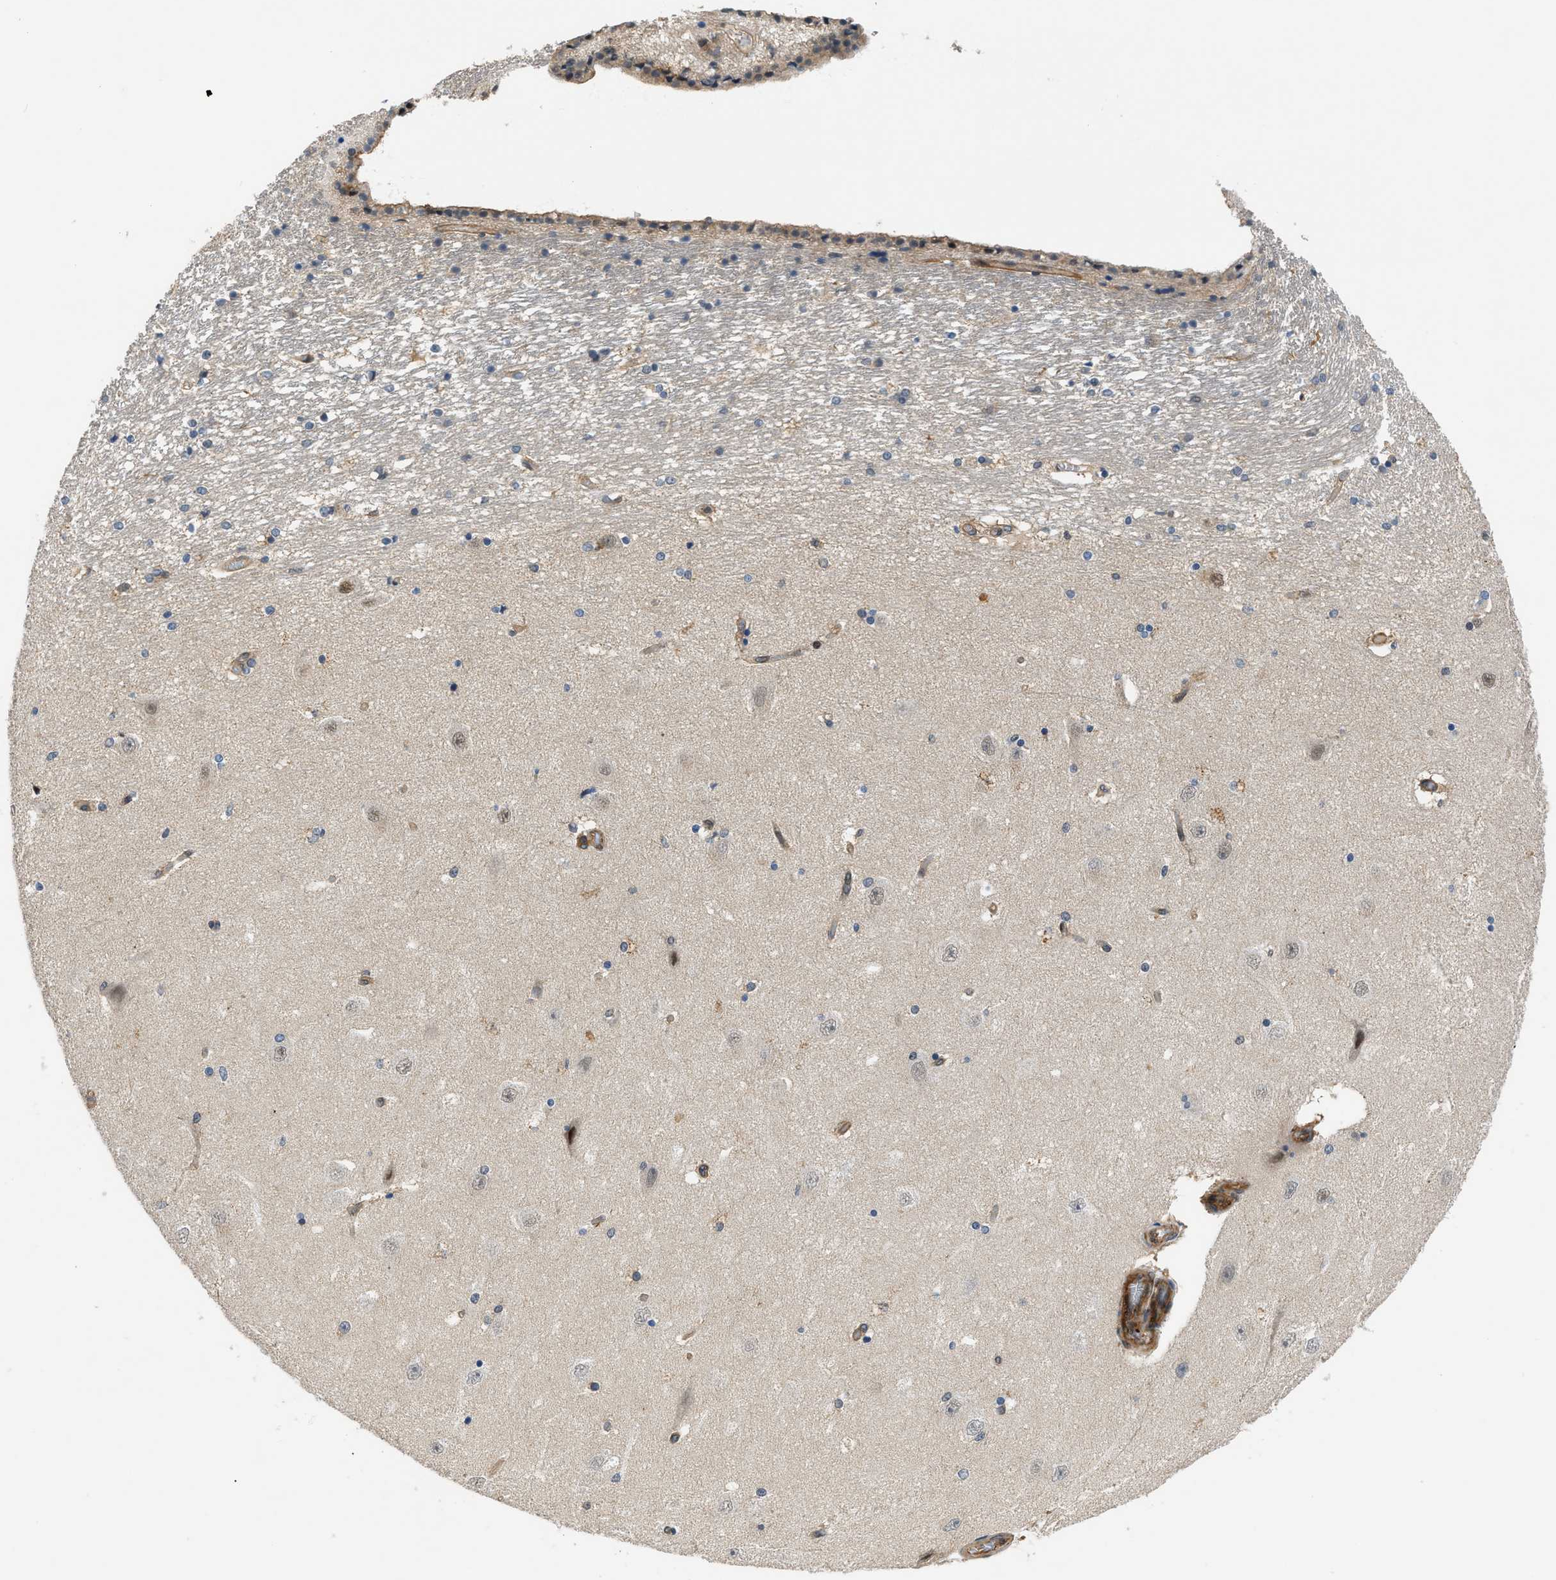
{"staining": {"intensity": "negative", "quantity": "none", "location": "none"}, "tissue": "hippocampus", "cell_type": "Glial cells", "image_type": "normal", "snomed": [{"axis": "morphology", "description": "Normal tissue, NOS"}, {"axis": "topography", "description": "Hippocampus"}], "caption": "The micrograph reveals no staining of glial cells in normal hippocampus. The staining was performed using DAB (3,3'-diaminobenzidine) to visualize the protein expression in brown, while the nuclei were stained in blue with hematoxylin (Magnification: 20x).", "gene": "TRAK2", "patient": {"sex": "female", "age": 54}}